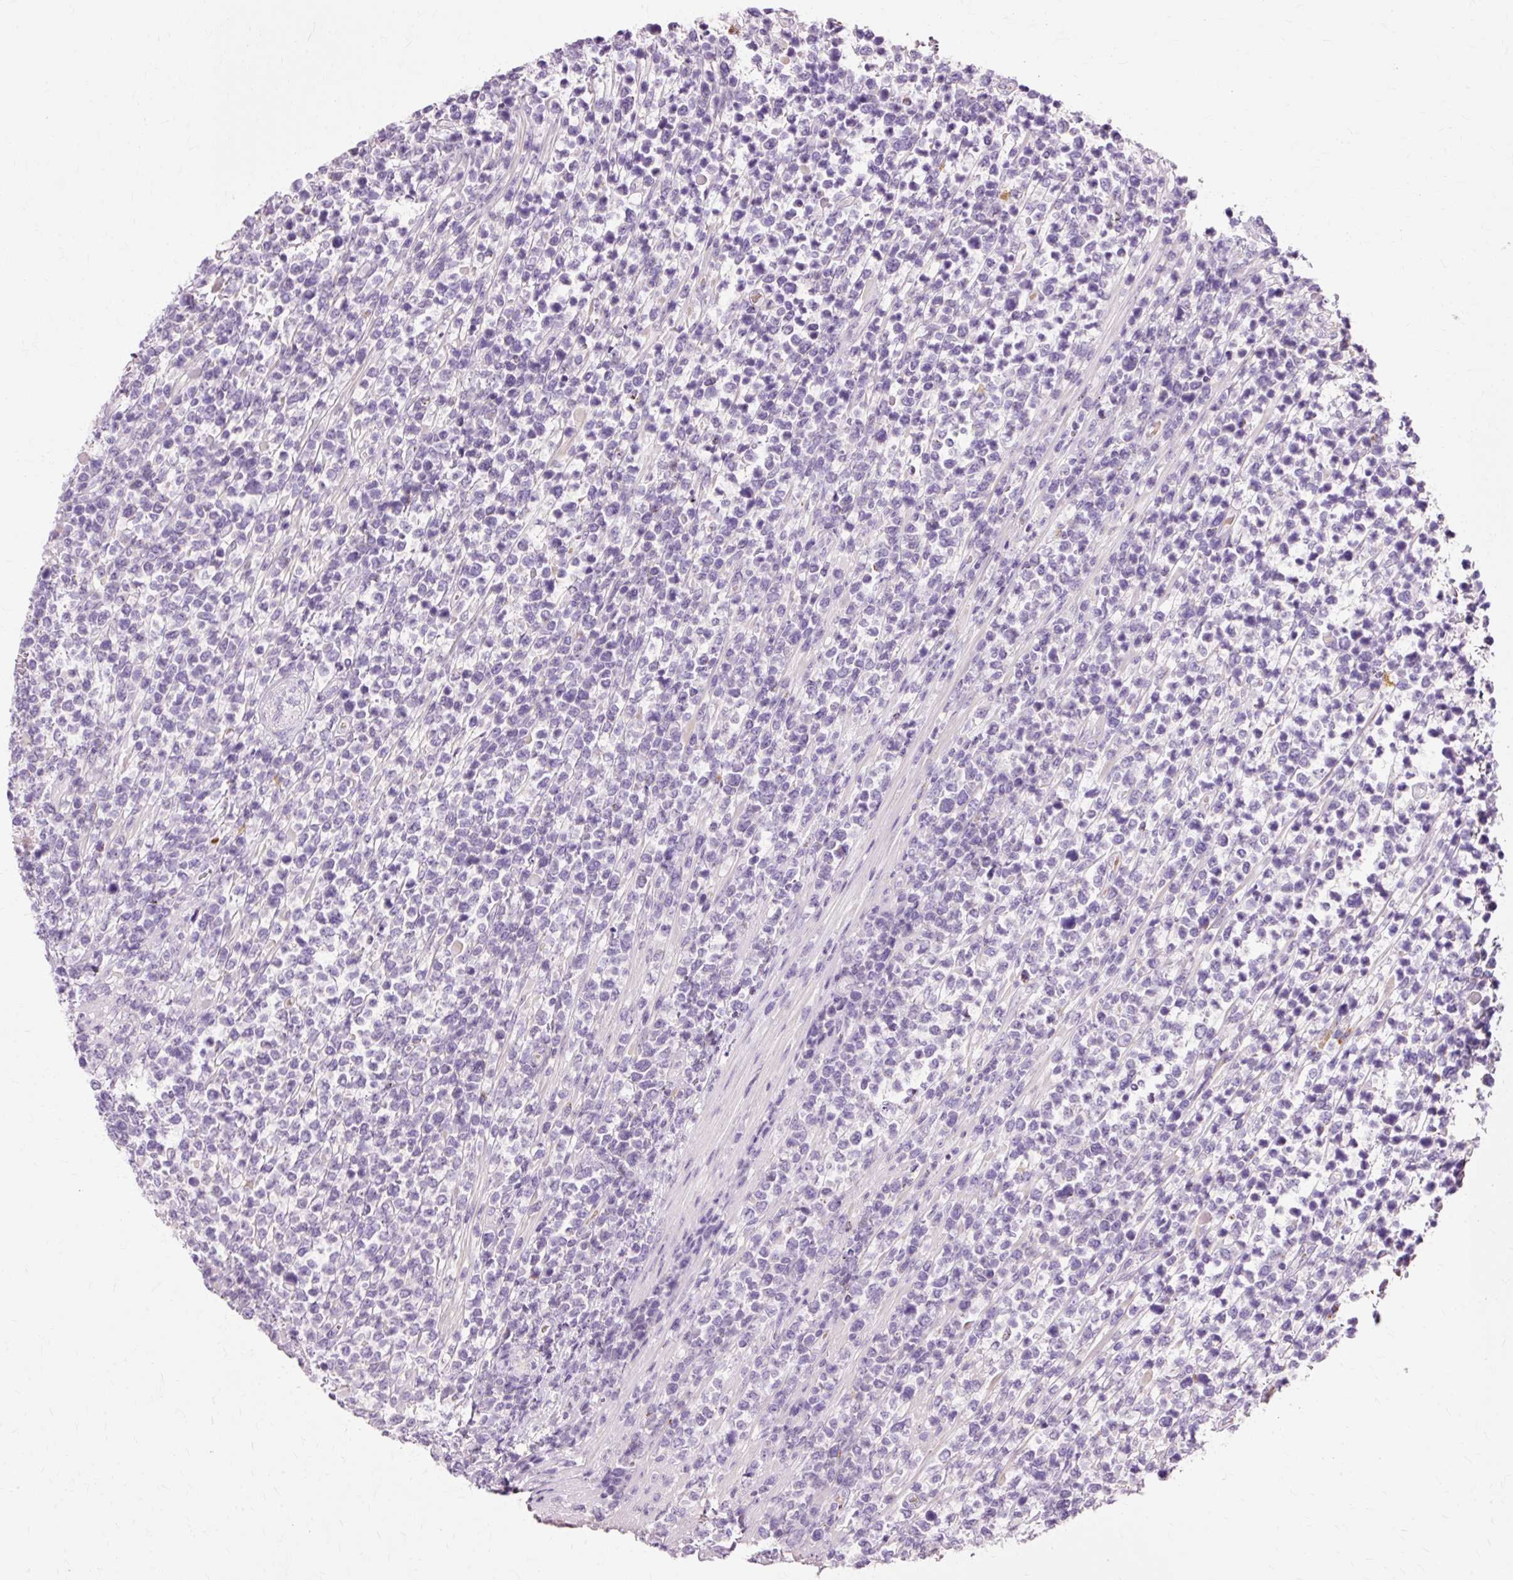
{"staining": {"intensity": "negative", "quantity": "none", "location": "none"}, "tissue": "lymphoma", "cell_type": "Tumor cells", "image_type": "cancer", "snomed": [{"axis": "morphology", "description": "Malignant lymphoma, non-Hodgkin's type, High grade"}, {"axis": "topography", "description": "Soft tissue"}], "caption": "DAB immunohistochemical staining of human lymphoma demonstrates no significant expression in tumor cells. (Stains: DAB IHC with hematoxylin counter stain, Microscopy: brightfield microscopy at high magnification).", "gene": "VN1R2", "patient": {"sex": "female", "age": 56}}